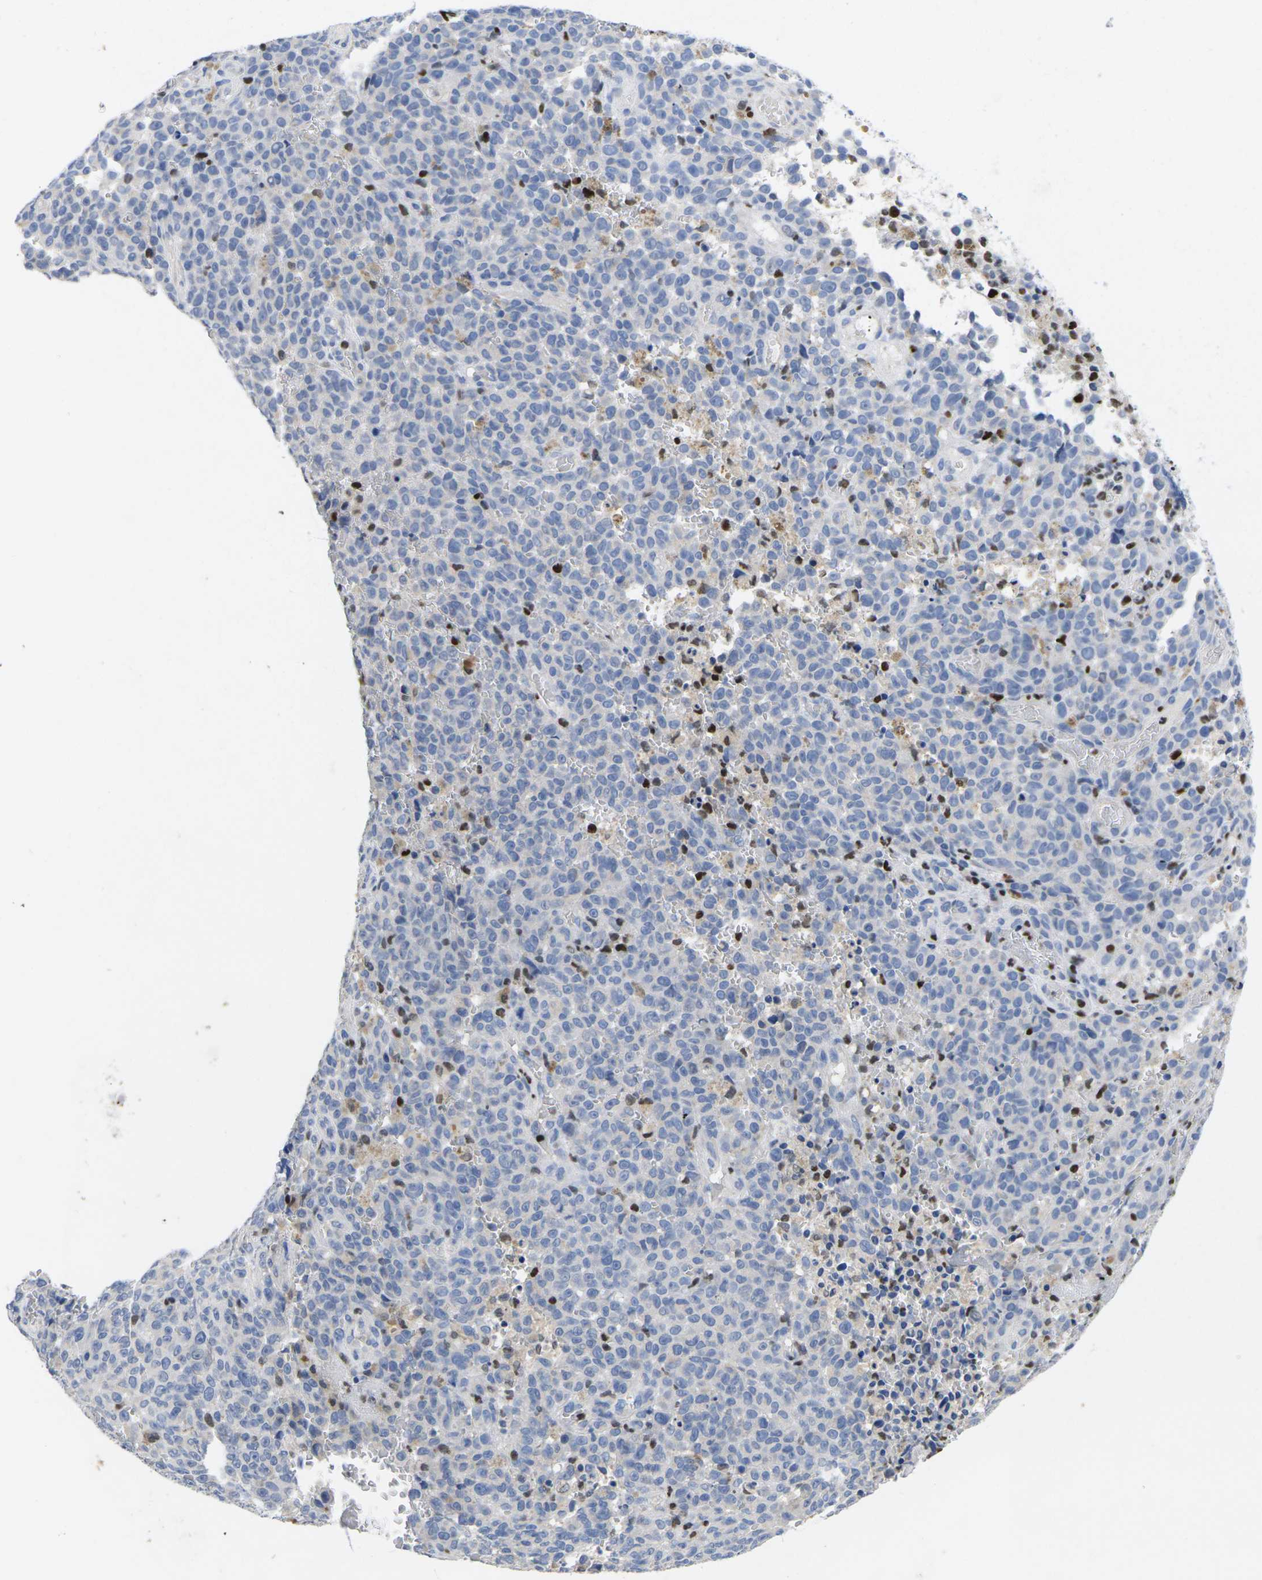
{"staining": {"intensity": "negative", "quantity": "none", "location": "none"}, "tissue": "melanoma", "cell_type": "Tumor cells", "image_type": "cancer", "snomed": [{"axis": "morphology", "description": "Malignant melanoma, NOS"}, {"axis": "topography", "description": "Skin"}], "caption": "The IHC photomicrograph has no significant expression in tumor cells of malignant melanoma tissue.", "gene": "IKZF1", "patient": {"sex": "female", "age": 82}}